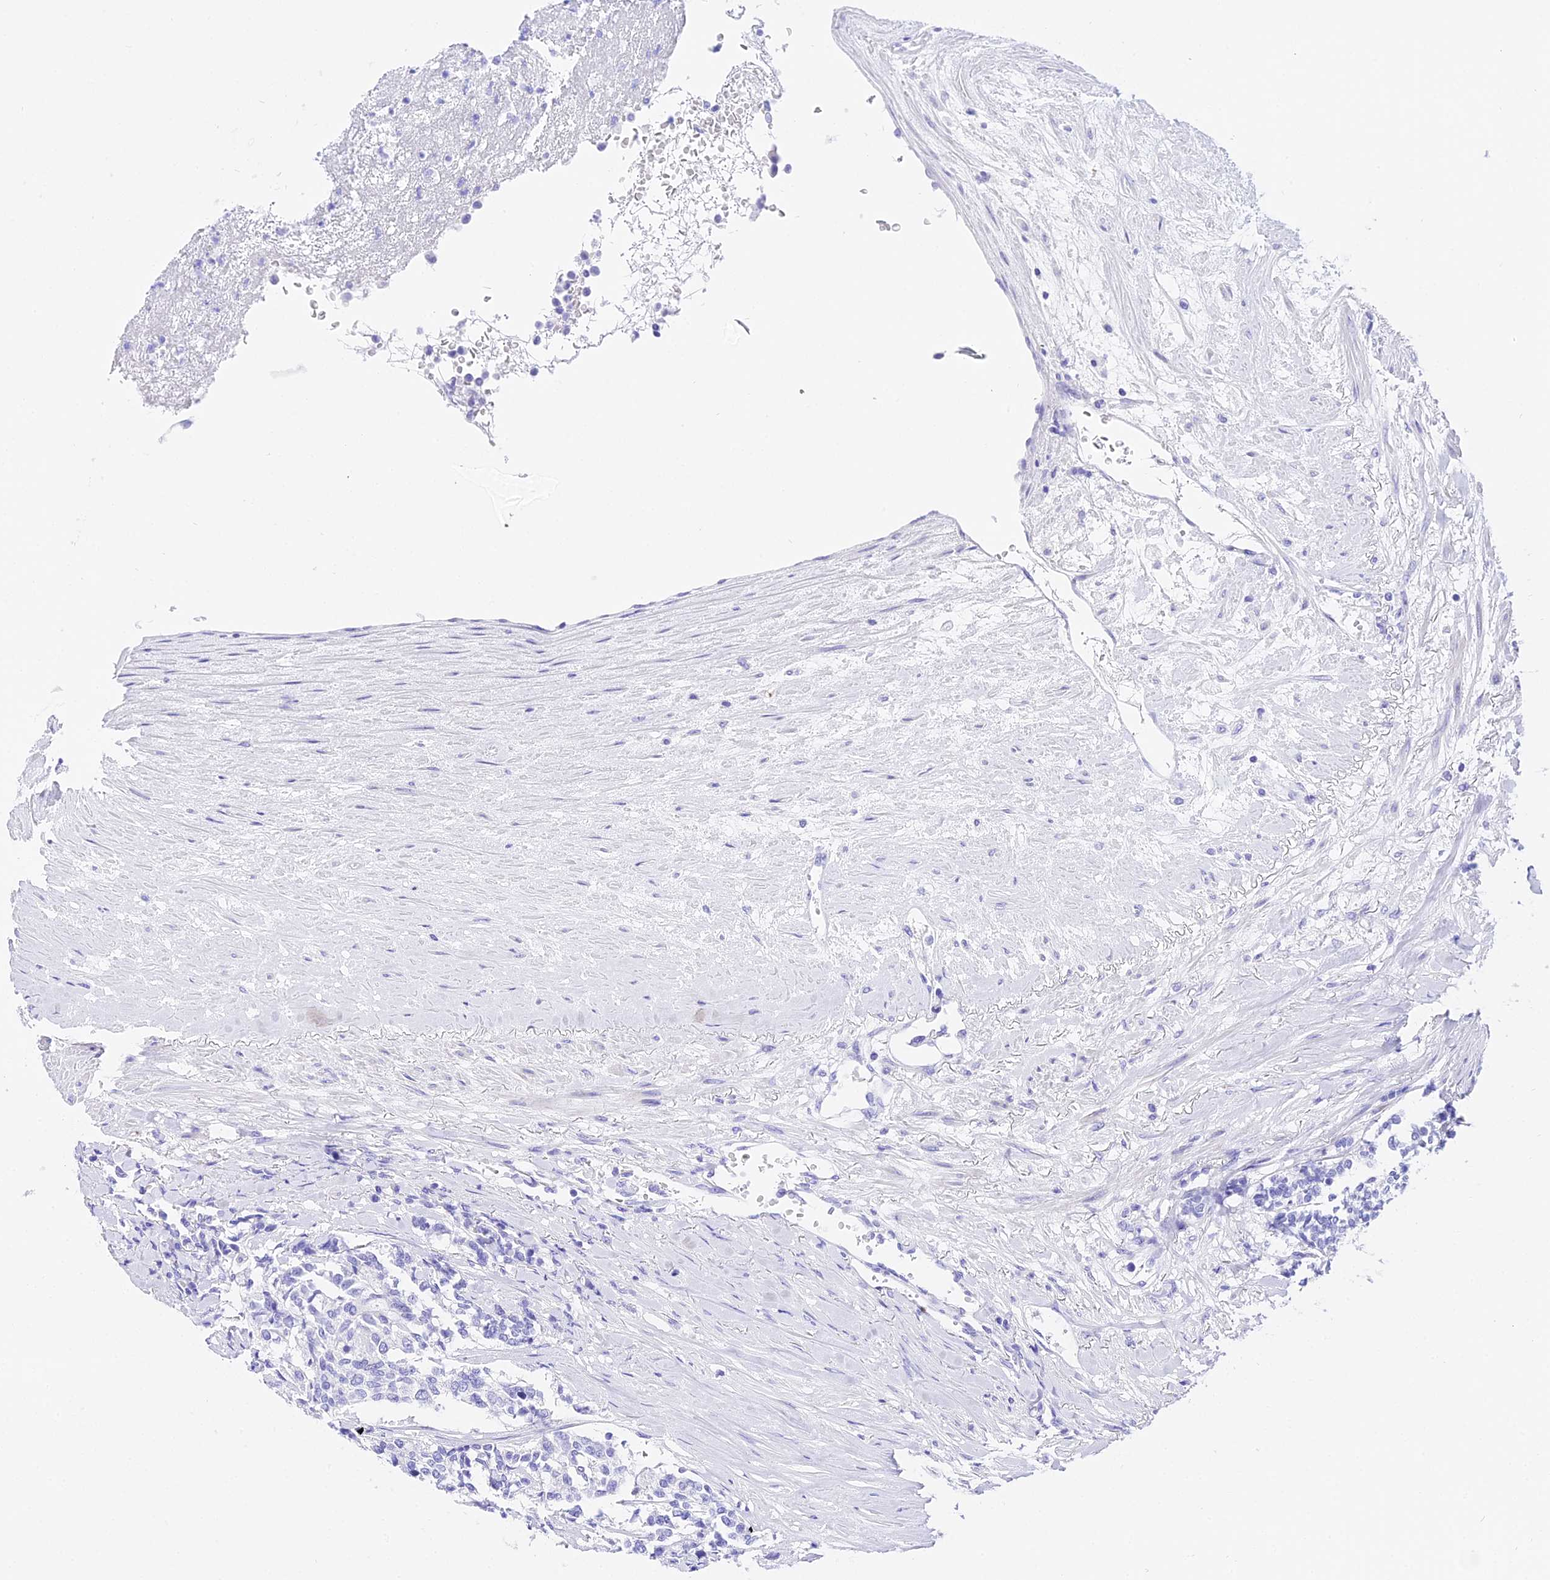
{"staining": {"intensity": "negative", "quantity": "none", "location": "none"}, "tissue": "carcinoid", "cell_type": "Tumor cells", "image_type": "cancer", "snomed": [{"axis": "morphology", "description": "Carcinoid, malignant, NOS"}, {"axis": "topography", "description": "Pancreas"}], "caption": "High magnification brightfield microscopy of carcinoid stained with DAB (brown) and counterstained with hematoxylin (blue): tumor cells show no significant positivity. Brightfield microscopy of IHC stained with DAB (brown) and hematoxylin (blue), captured at high magnification.", "gene": "TRMT44", "patient": {"sex": "female", "age": 54}}